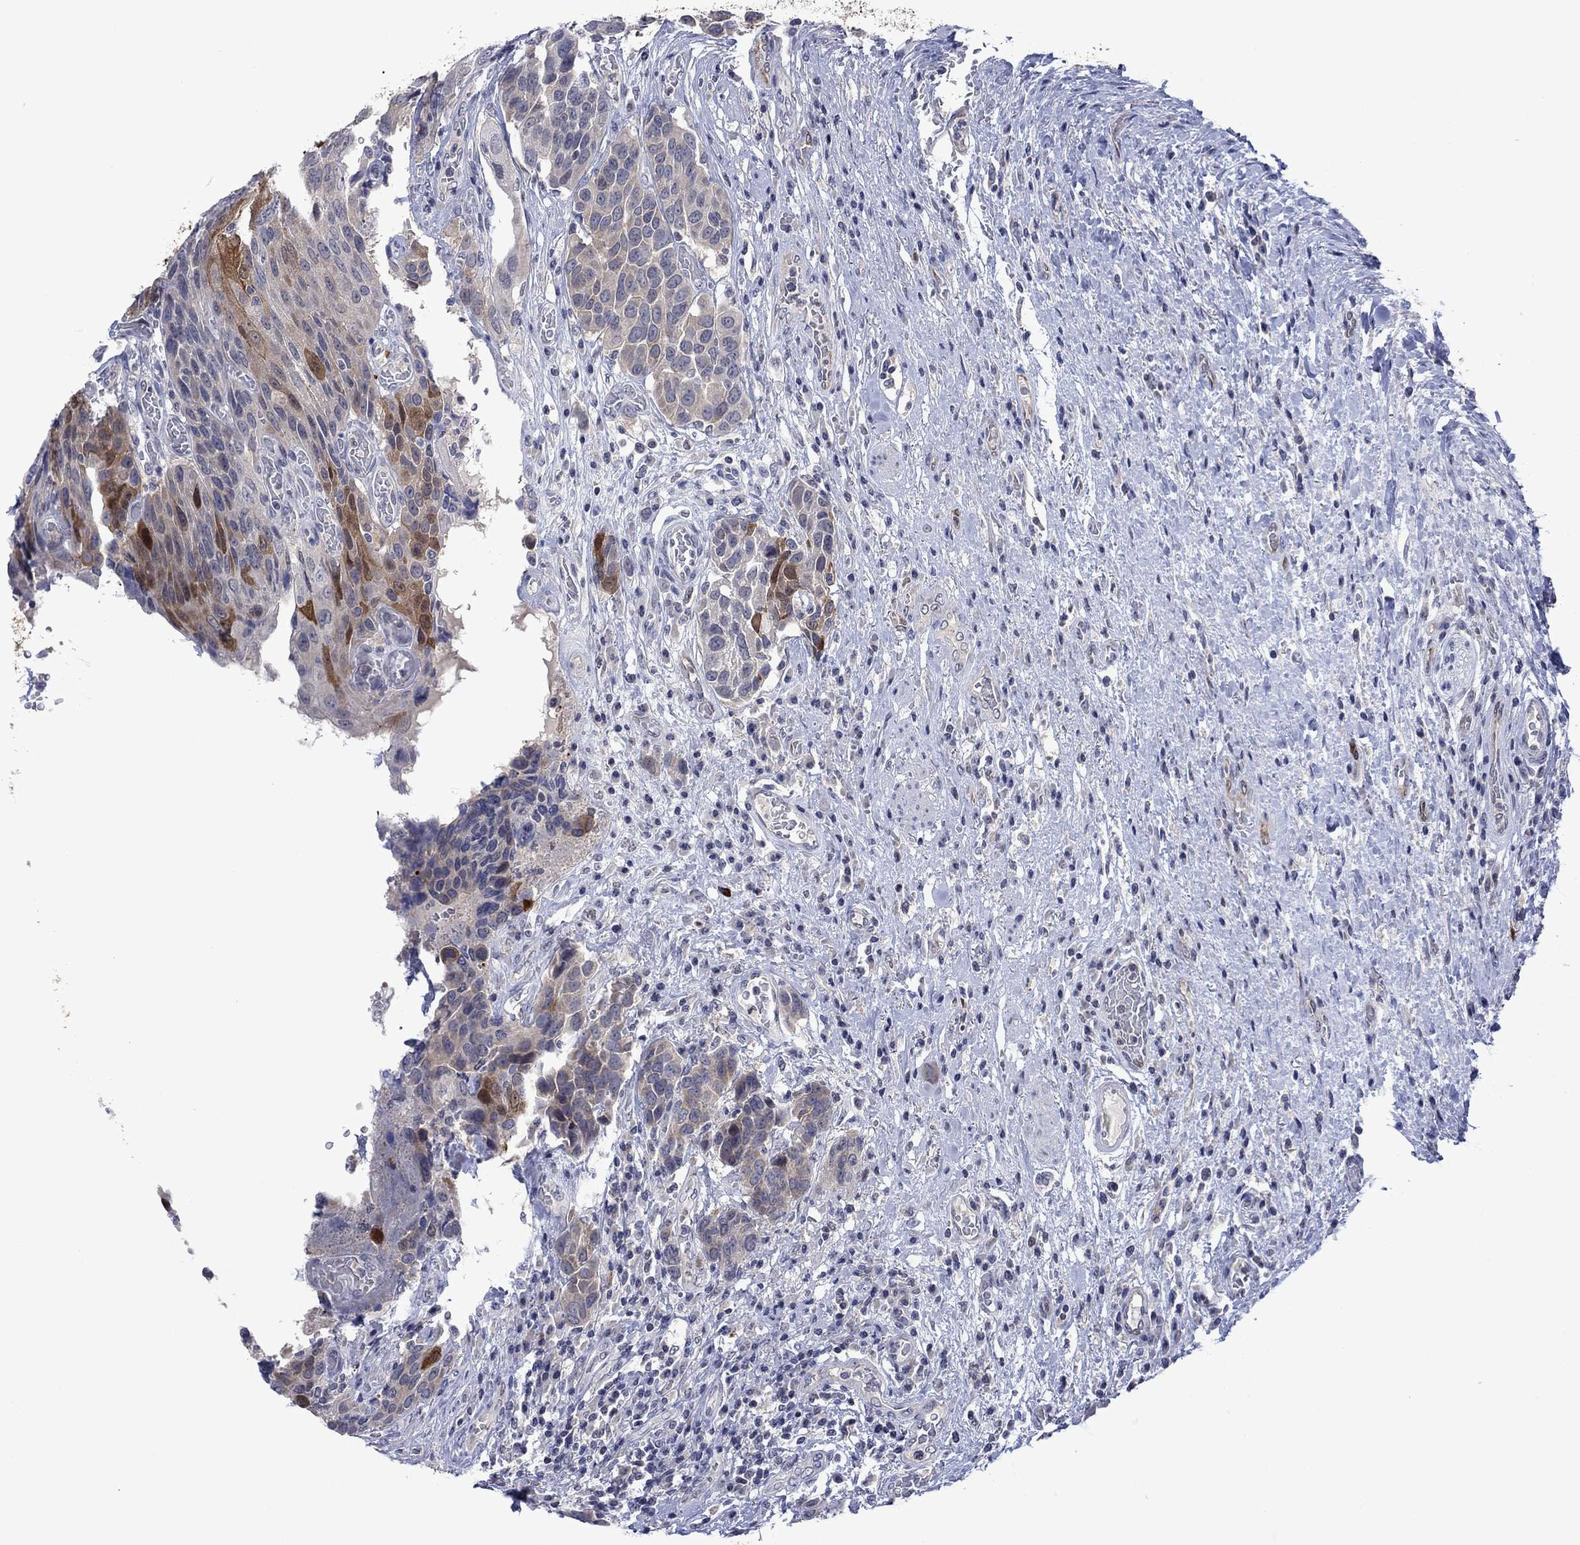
{"staining": {"intensity": "moderate", "quantity": "<25%", "location": "cytoplasmic/membranous,nuclear"}, "tissue": "urothelial cancer", "cell_type": "Tumor cells", "image_type": "cancer", "snomed": [{"axis": "morphology", "description": "Urothelial carcinoma, High grade"}, {"axis": "topography", "description": "Urinary bladder"}], "caption": "The histopathology image exhibits staining of urothelial cancer, revealing moderate cytoplasmic/membranous and nuclear protein staining (brown color) within tumor cells.", "gene": "AGL", "patient": {"sex": "female", "age": 70}}